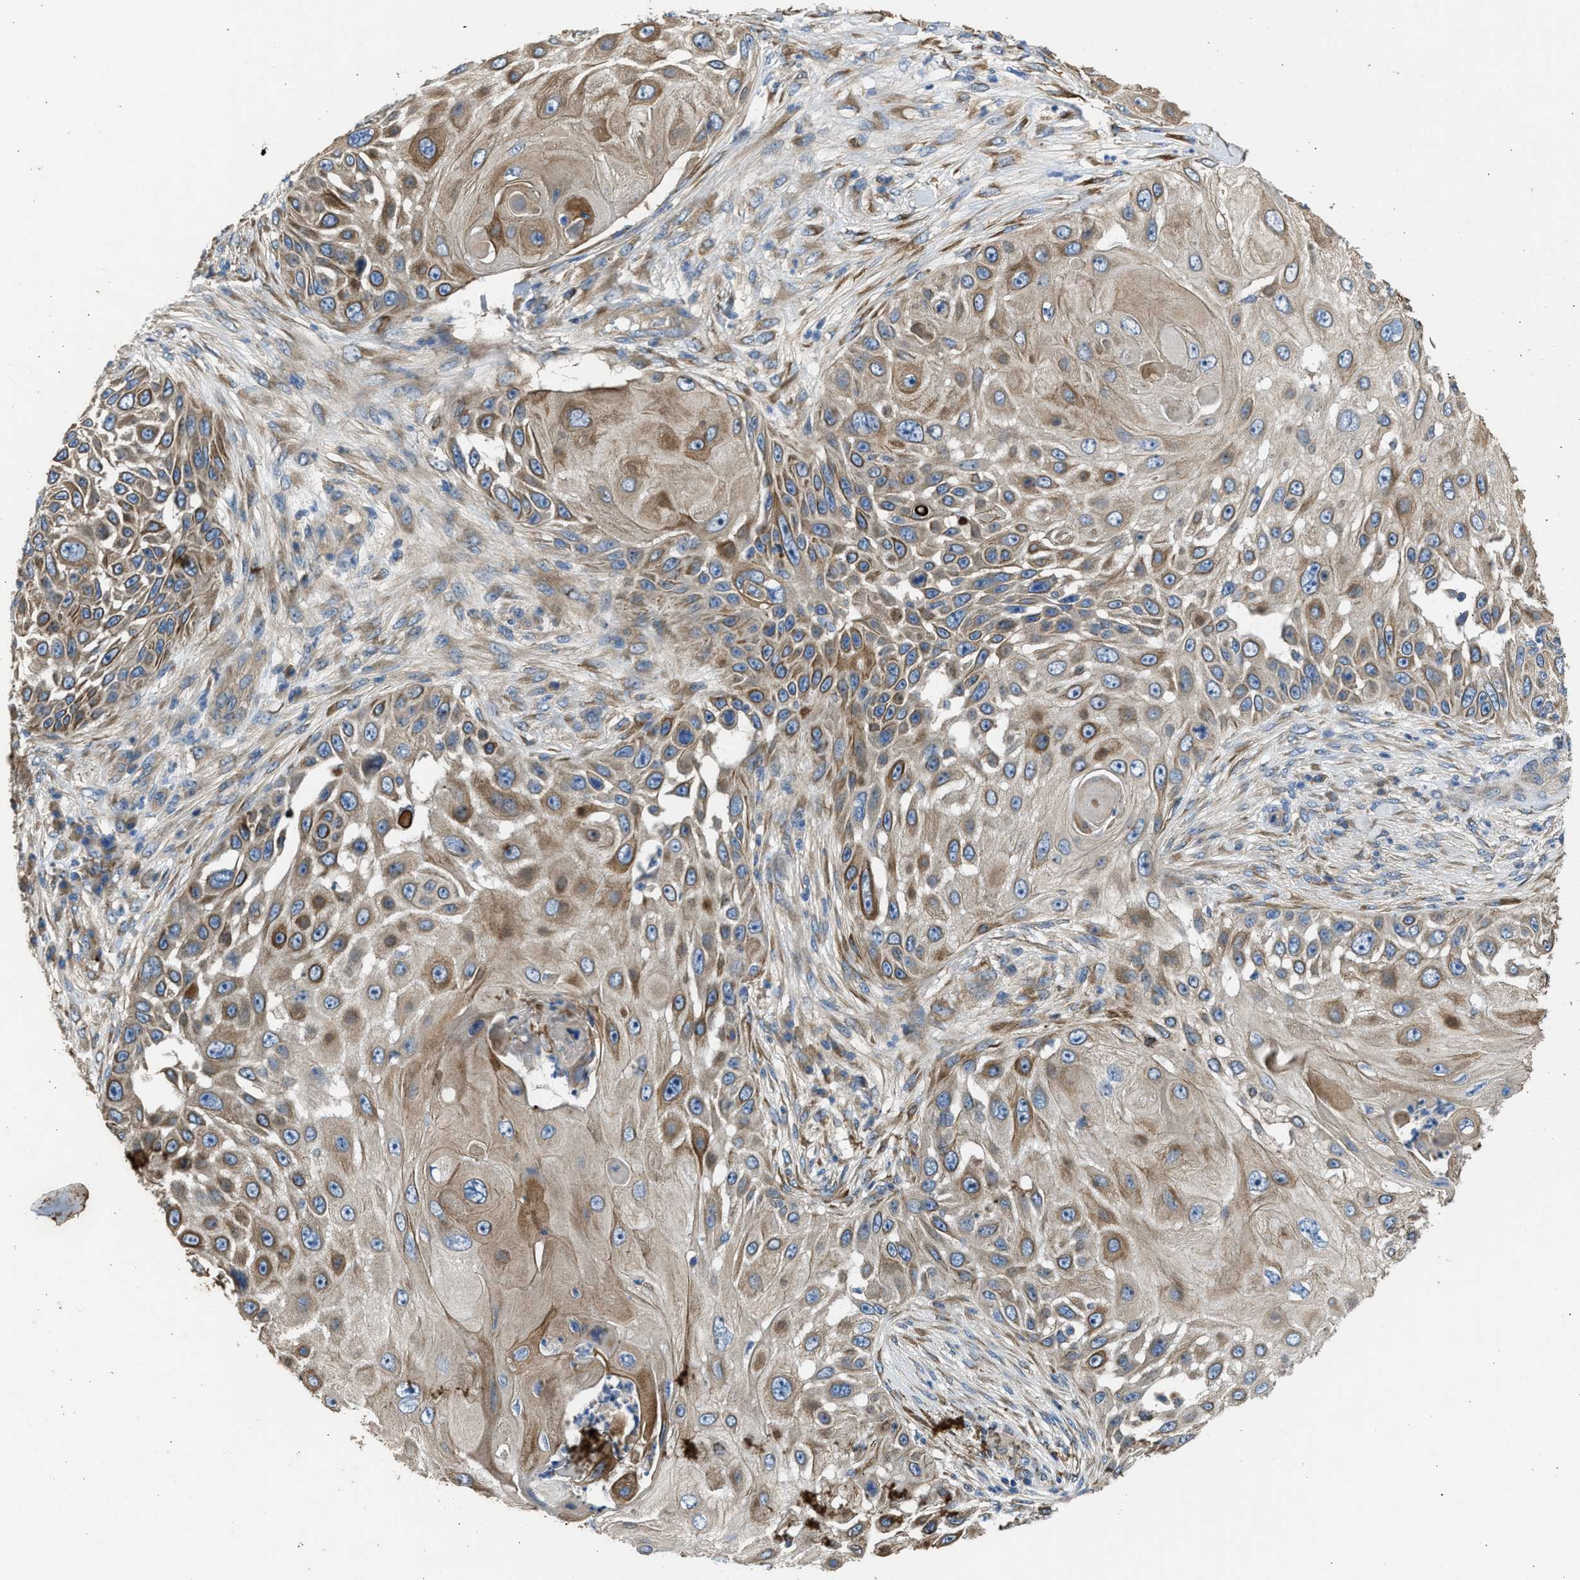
{"staining": {"intensity": "moderate", "quantity": ">75%", "location": "cytoplasmic/membranous"}, "tissue": "skin cancer", "cell_type": "Tumor cells", "image_type": "cancer", "snomed": [{"axis": "morphology", "description": "Squamous cell carcinoma, NOS"}, {"axis": "topography", "description": "Skin"}], "caption": "The micrograph reveals a brown stain indicating the presence of a protein in the cytoplasmic/membranous of tumor cells in skin squamous cell carcinoma.", "gene": "CSRNP2", "patient": {"sex": "female", "age": 44}}